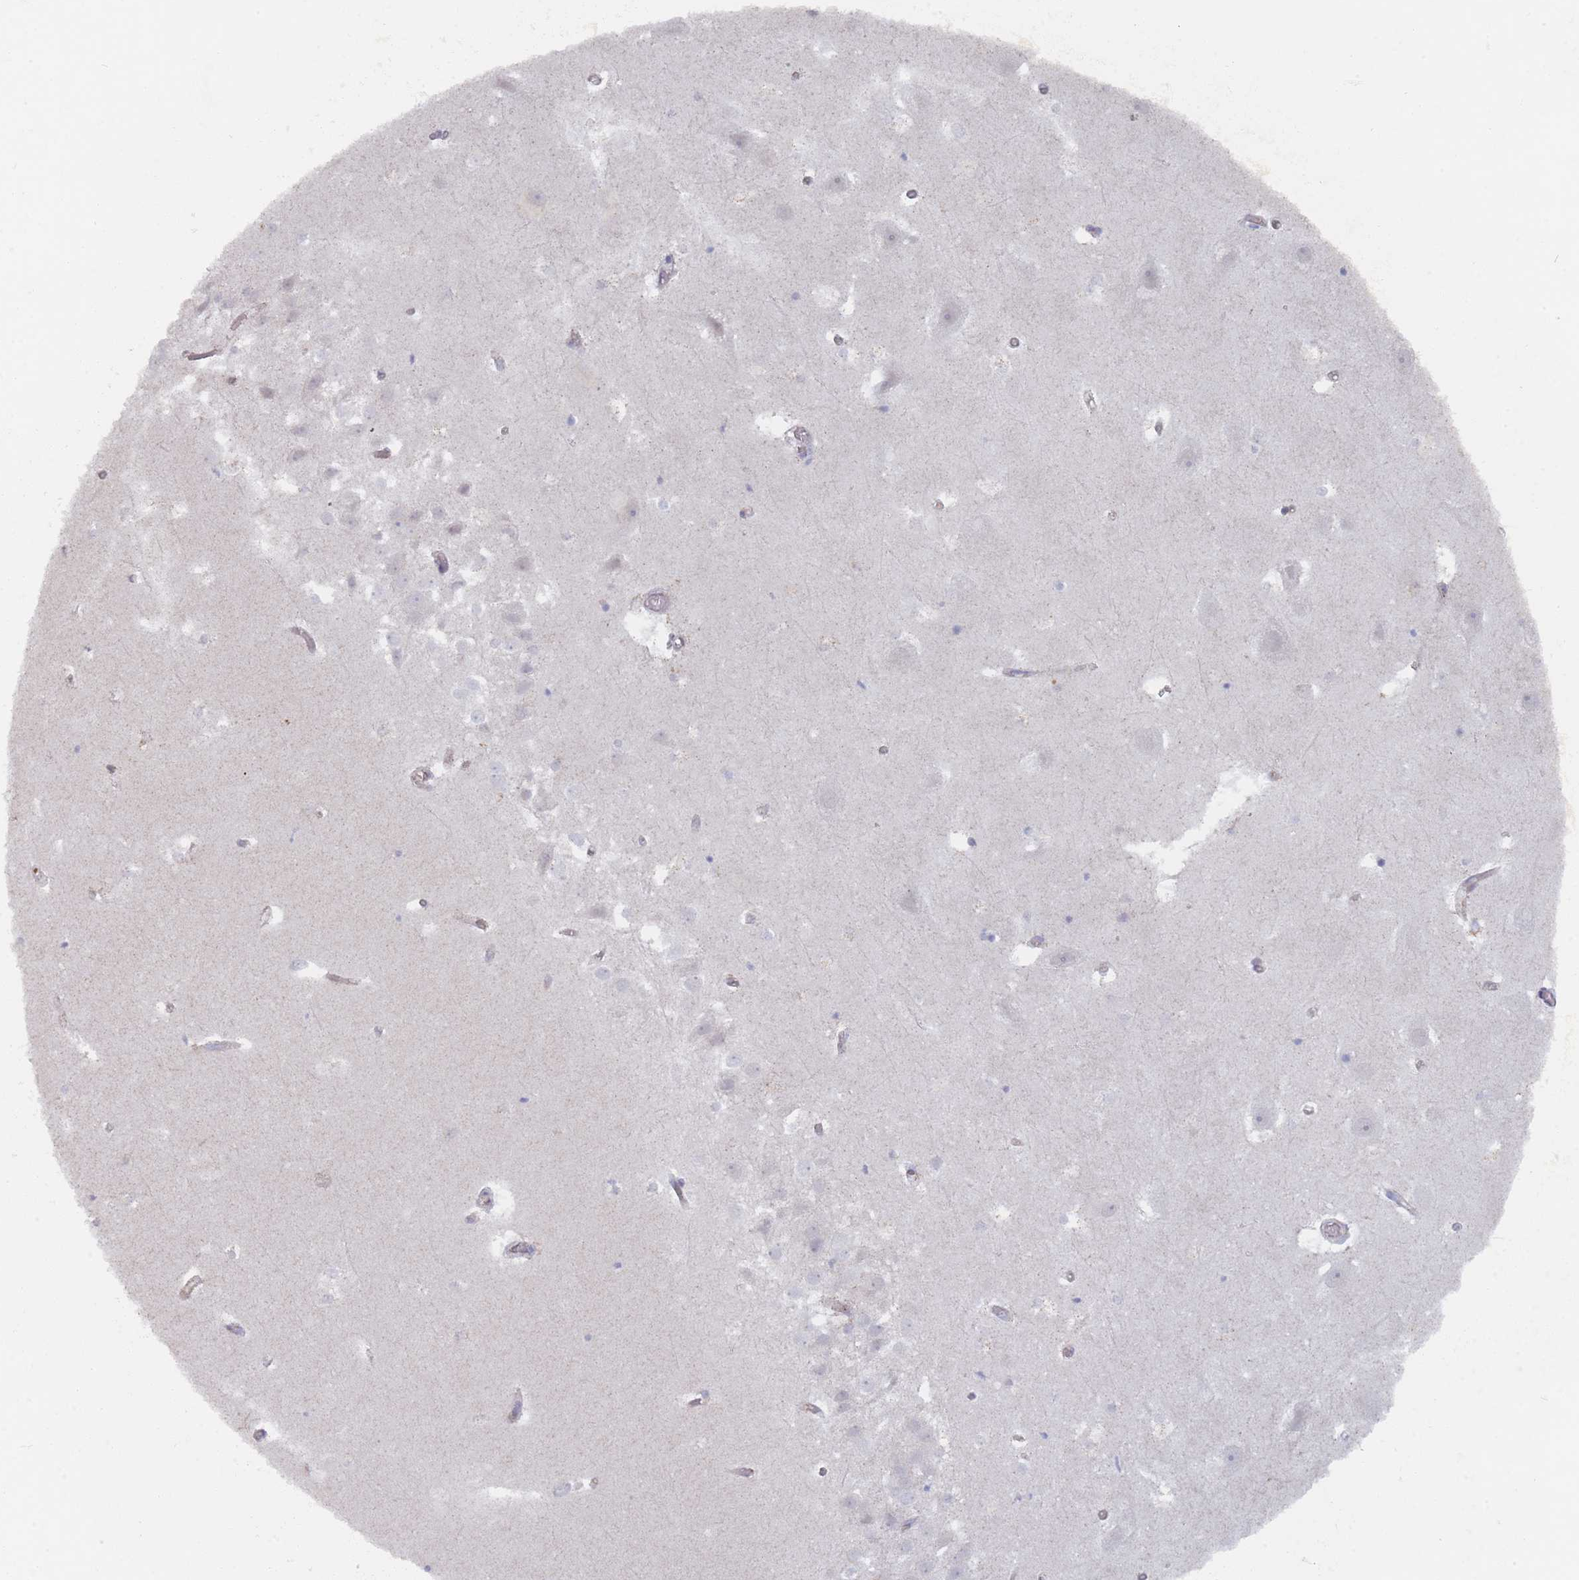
{"staining": {"intensity": "negative", "quantity": "none", "location": "none"}, "tissue": "hippocampus", "cell_type": "Glial cells", "image_type": "normal", "snomed": [{"axis": "morphology", "description": "Normal tissue, NOS"}, {"axis": "topography", "description": "Hippocampus"}], "caption": "This is an immunohistochemistry histopathology image of unremarkable hippocampus. There is no positivity in glial cells.", "gene": "TRARG1", "patient": {"sex": "female", "age": 52}}